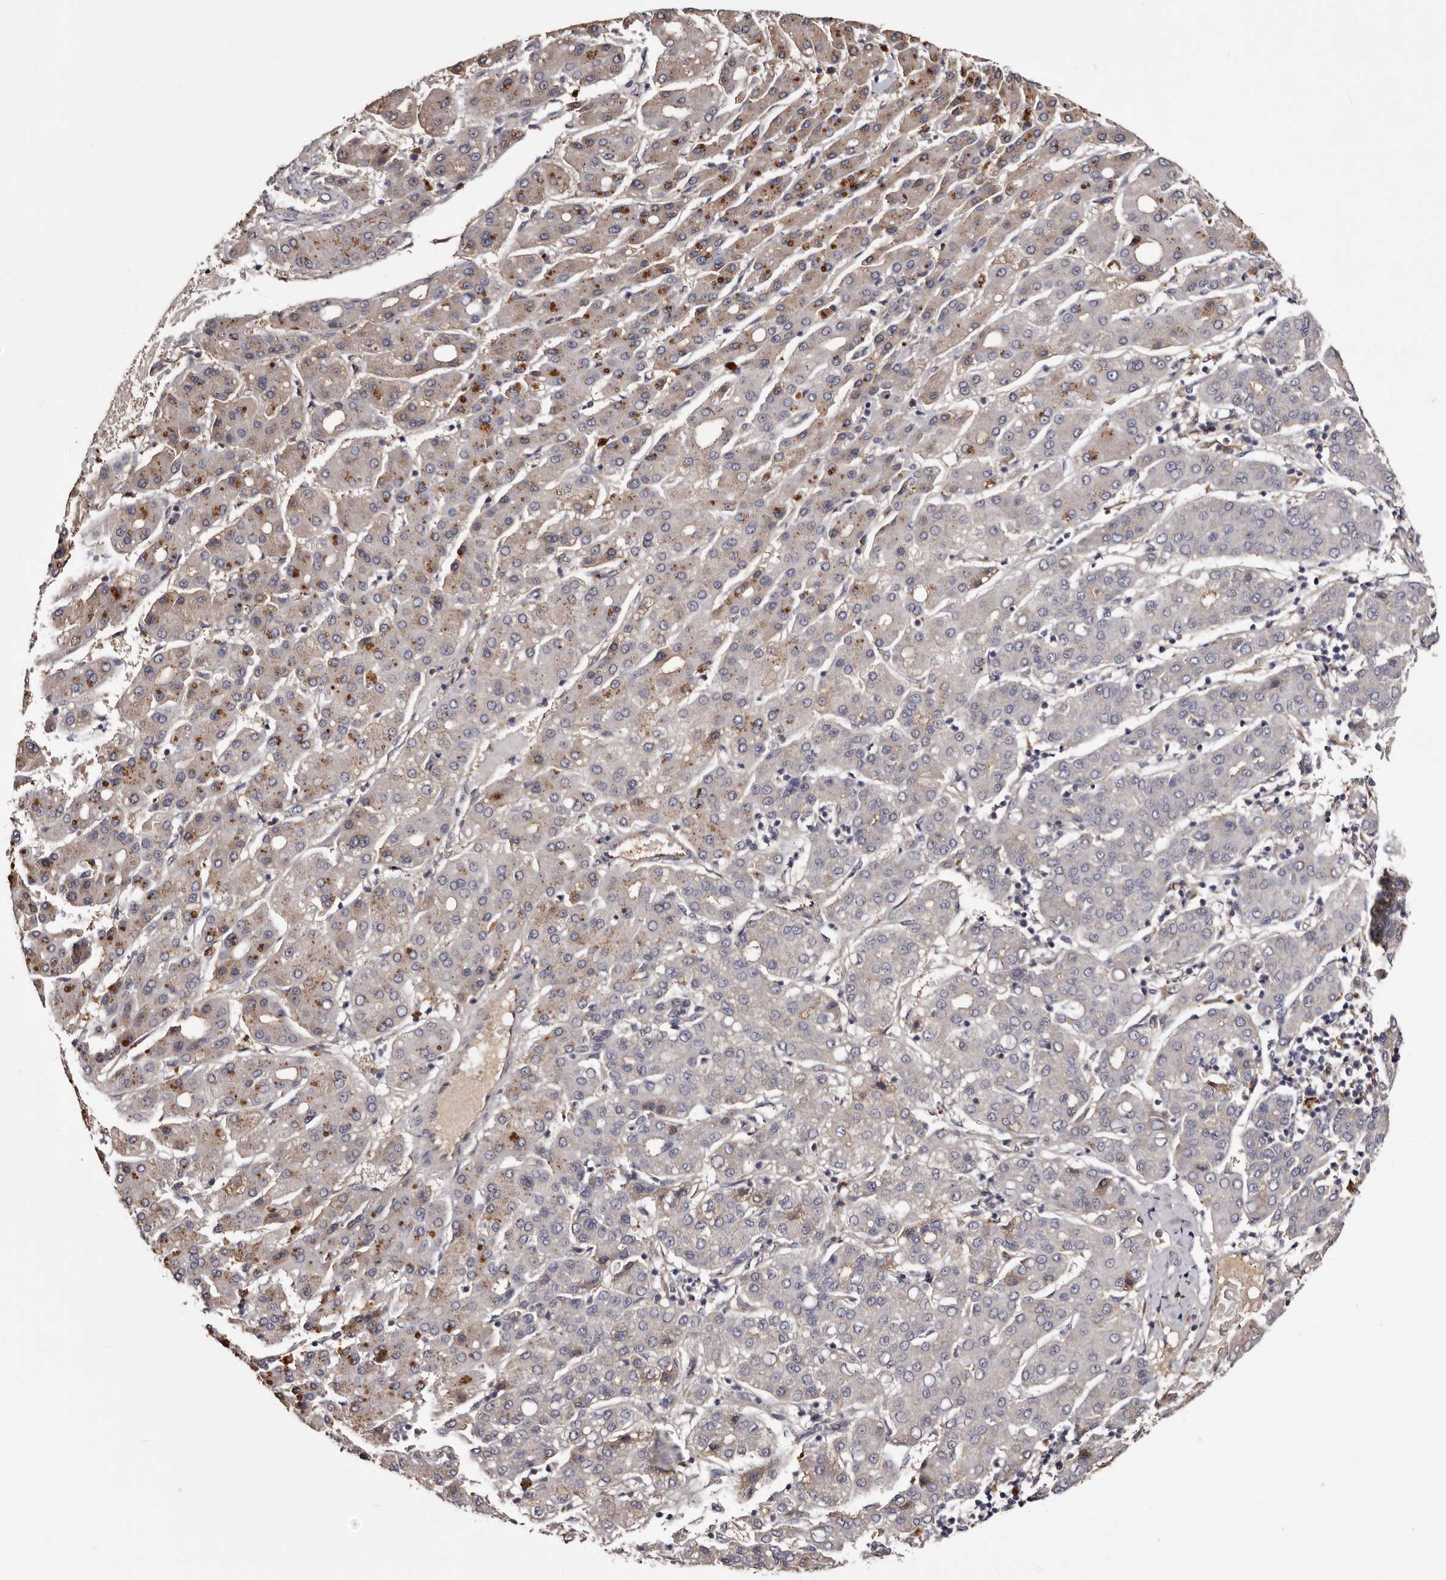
{"staining": {"intensity": "weak", "quantity": "25%-75%", "location": "cytoplasmic/membranous"}, "tissue": "liver cancer", "cell_type": "Tumor cells", "image_type": "cancer", "snomed": [{"axis": "morphology", "description": "Carcinoma, Hepatocellular, NOS"}, {"axis": "topography", "description": "Liver"}], "caption": "Tumor cells display weak cytoplasmic/membranous expression in about 25%-75% of cells in liver cancer (hepatocellular carcinoma).", "gene": "CYP1B1", "patient": {"sex": "male", "age": 65}}